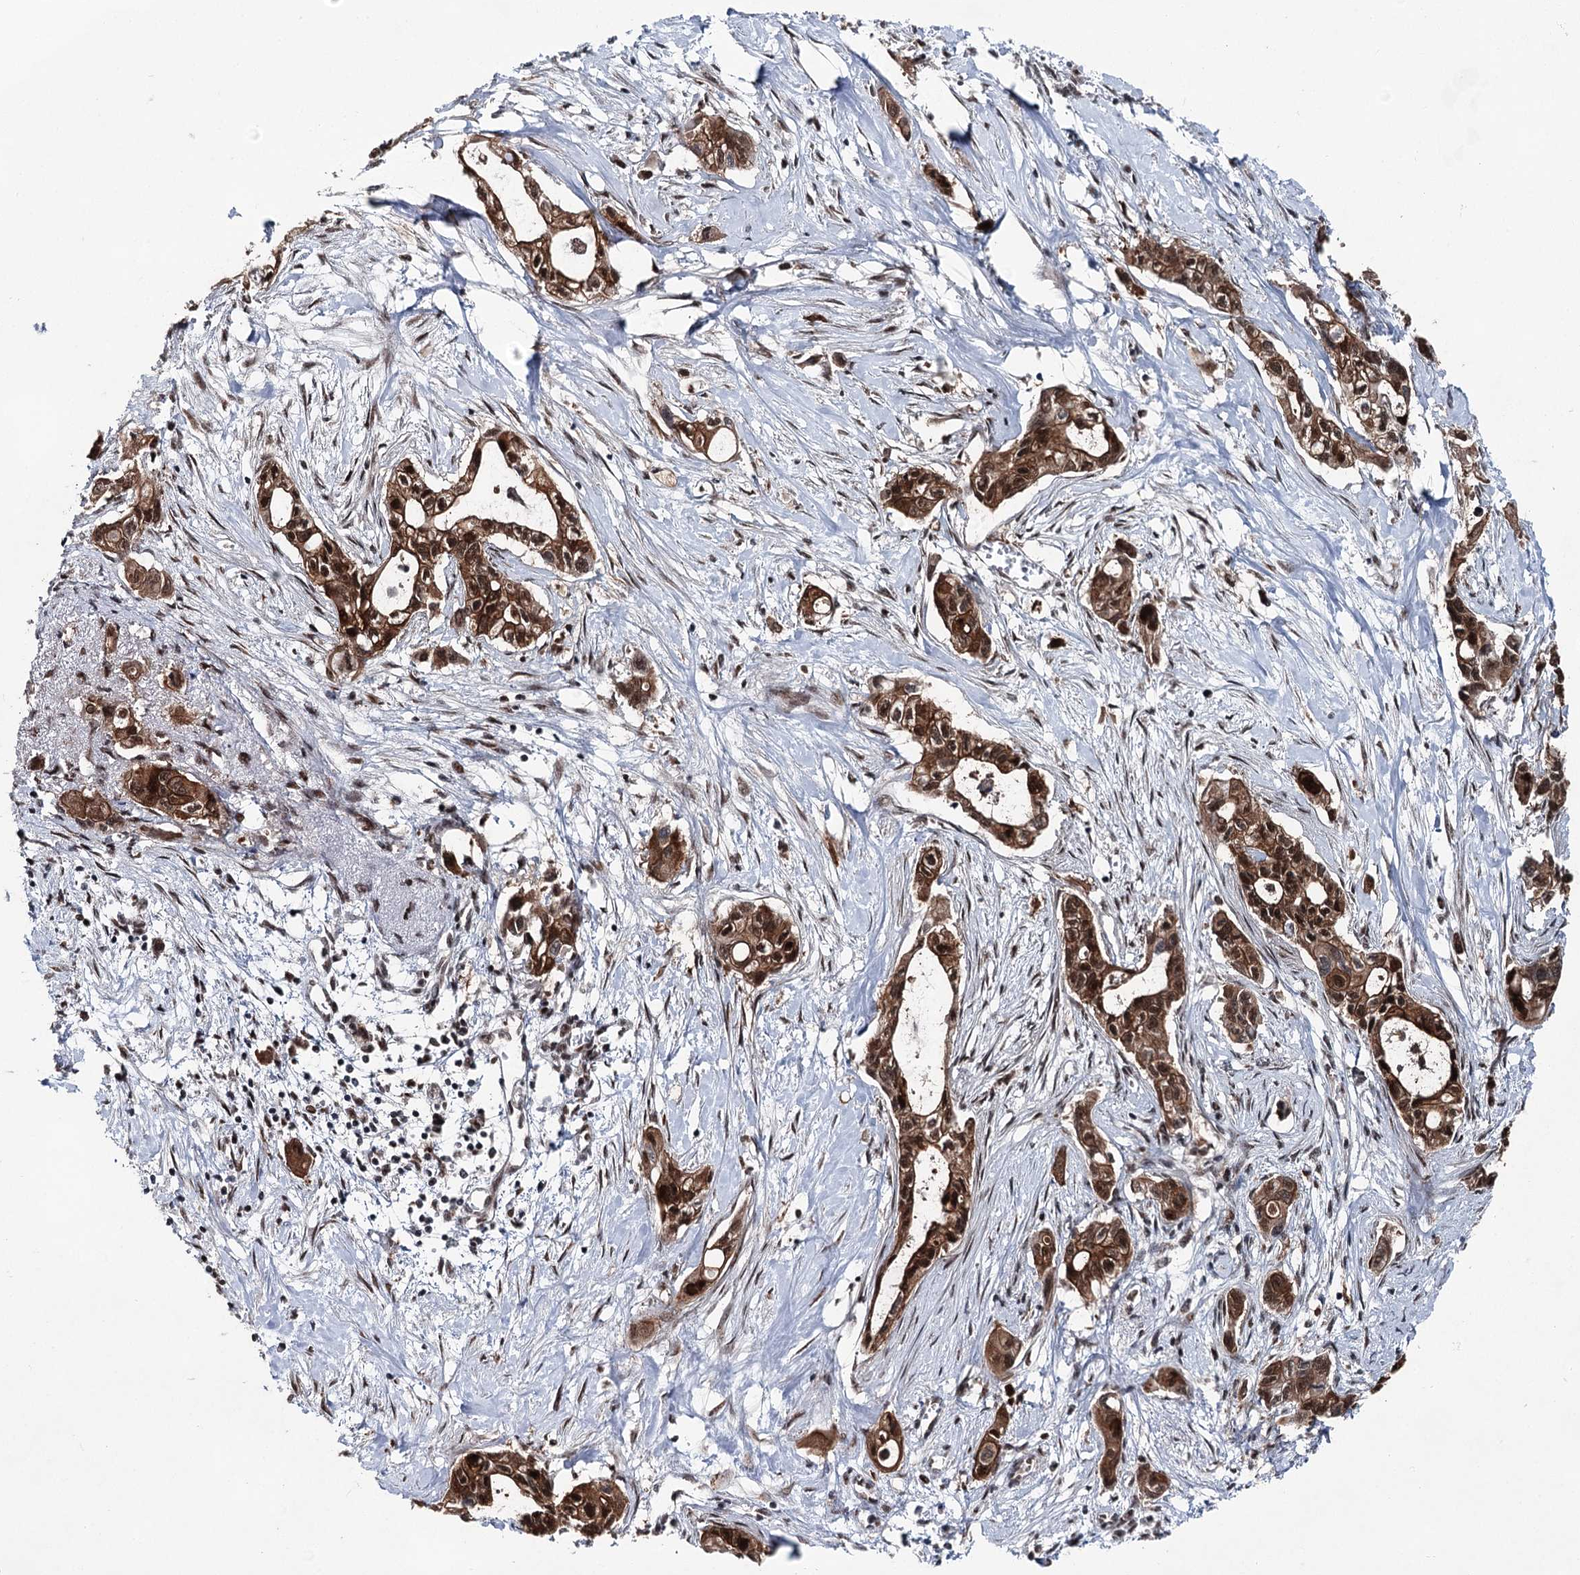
{"staining": {"intensity": "moderate", "quantity": ">75%", "location": "cytoplasmic/membranous,nuclear"}, "tissue": "pancreatic cancer", "cell_type": "Tumor cells", "image_type": "cancer", "snomed": [{"axis": "morphology", "description": "Adenocarcinoma, NOS"}, {"axis": "topography", "description": "Pancreas"}], "caption": "Protein analysis of pancreatic cancer (adenocarcinoma) tissue reveals moderate cytoplasmic/membranous and nuclear staining in about >75% of tumor cells. Nuclei are stained in blue.", "gene": "ZCCHC8", "patient": {"sex": "male", "age": 75}}